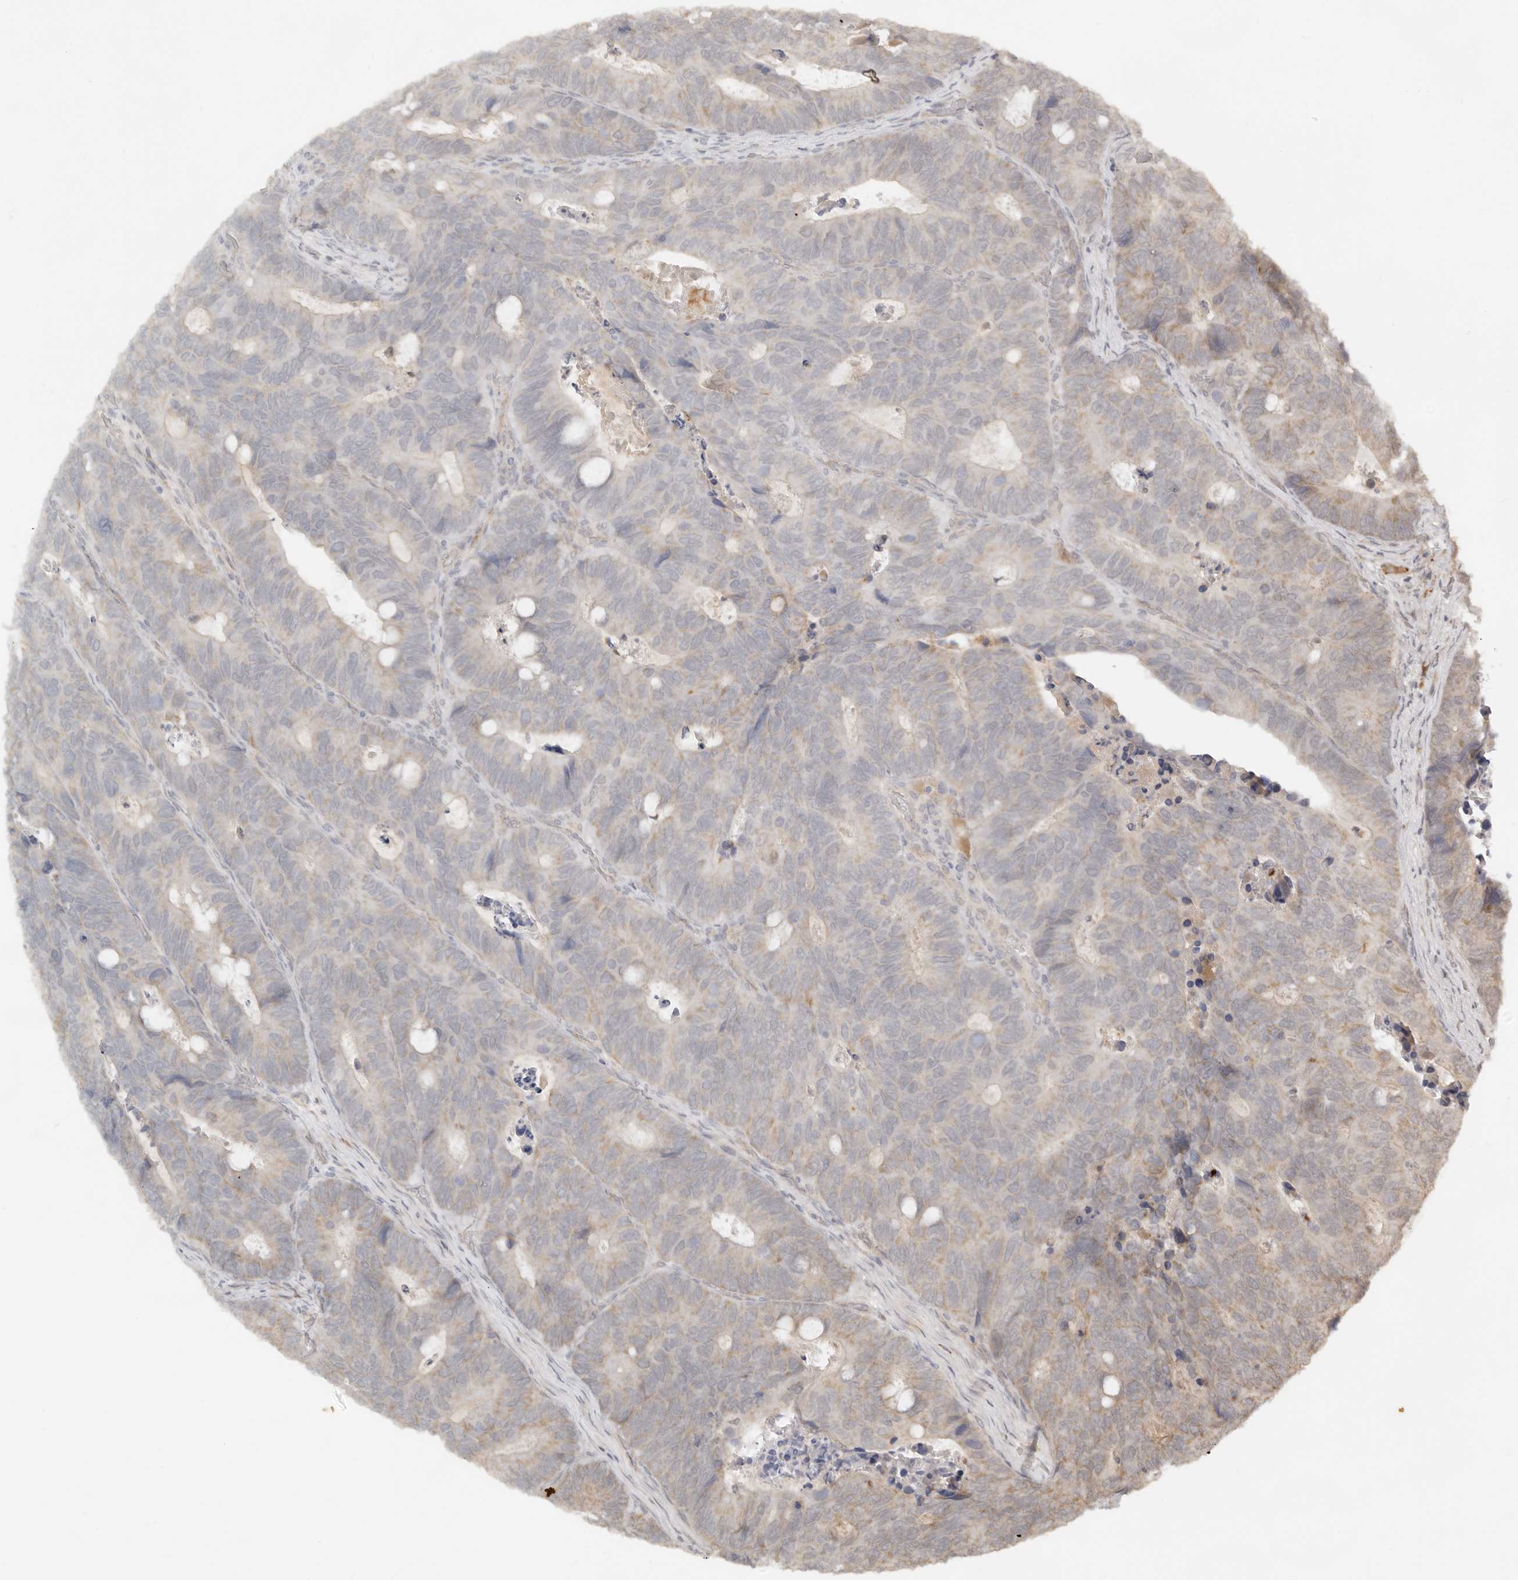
{"staining": {"intensity": "weak", "quantity": "25%-75%", "location": "cytoplasmic/membranous"}, "tissue": "colorectal cancer", "cell_type": "Tumor cells", "image_type": "cancer", "snomed": [{"axis": "morphology", "description": "Adenocarcinoma, NOS"}, {"axis": "topography", "description": "Colon"}], "caption": "The image displays immunohistochemical staining of colorectal adenocarcinoma. There is weak cytoplasmic/membranous expression is present in about 25%-75% of tumor cells.", "gene": "BAALC", "patient": {"sex": "male", "age": 87}}